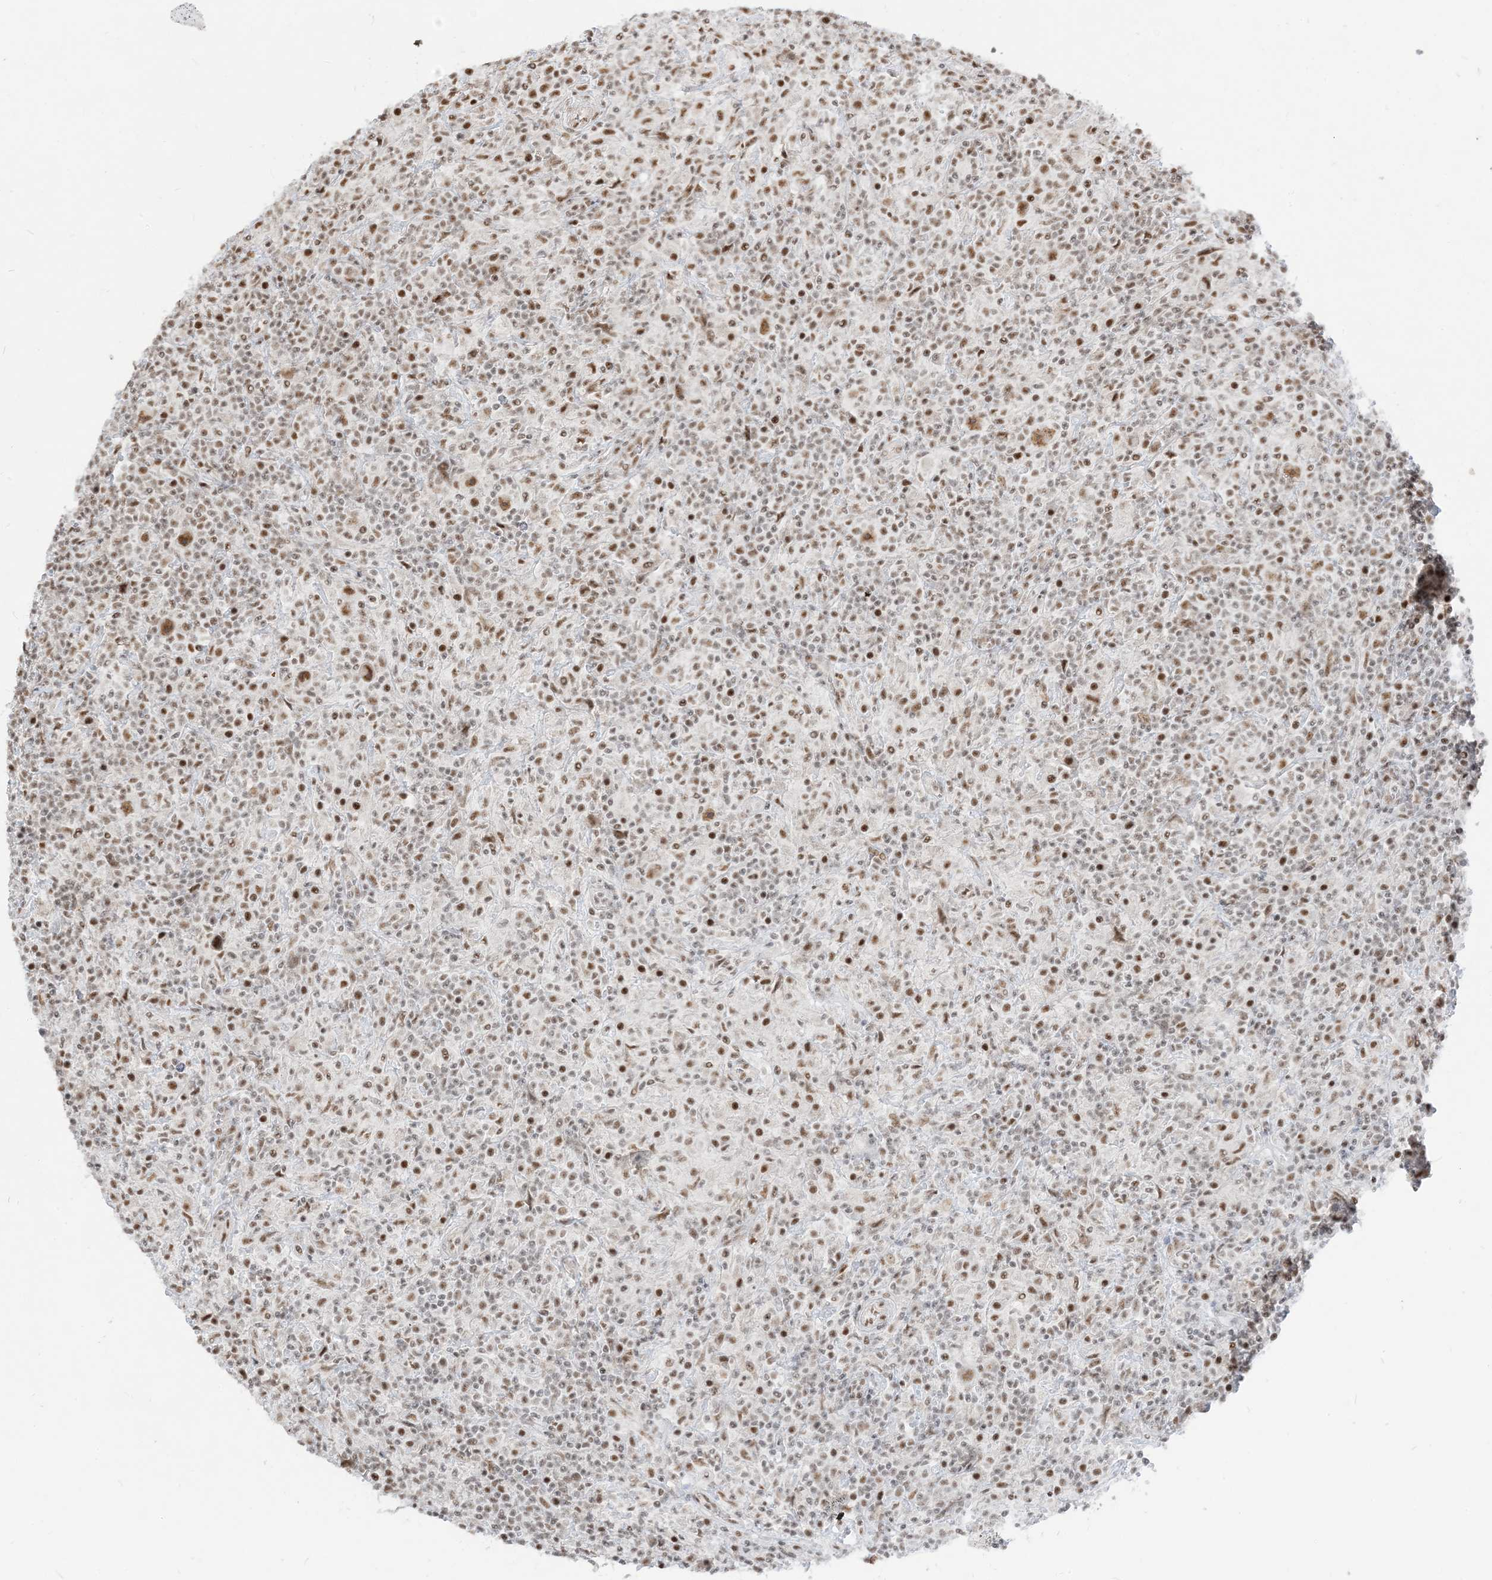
{"staining": {"intensity": "moderate", "quantity": ">75%", "location": "nuclear"}, "tissue": "lymphoma", "cell_type": "Tumor cells", "image_type": "cancer", "snomed": [{"axis": "morphology", "description": "Hodgkin's disease, NOS"}, {"axis": "topography", "description": "Lymph node"}], "caption": "Immunohistochemical staining of lymphoma demonstrates medium levels of moderate nuclear protein positivity in approximately >75% of tumor cells.", "gene": "ARGLU1", "patient": {"sex": "male", "age": 70}}